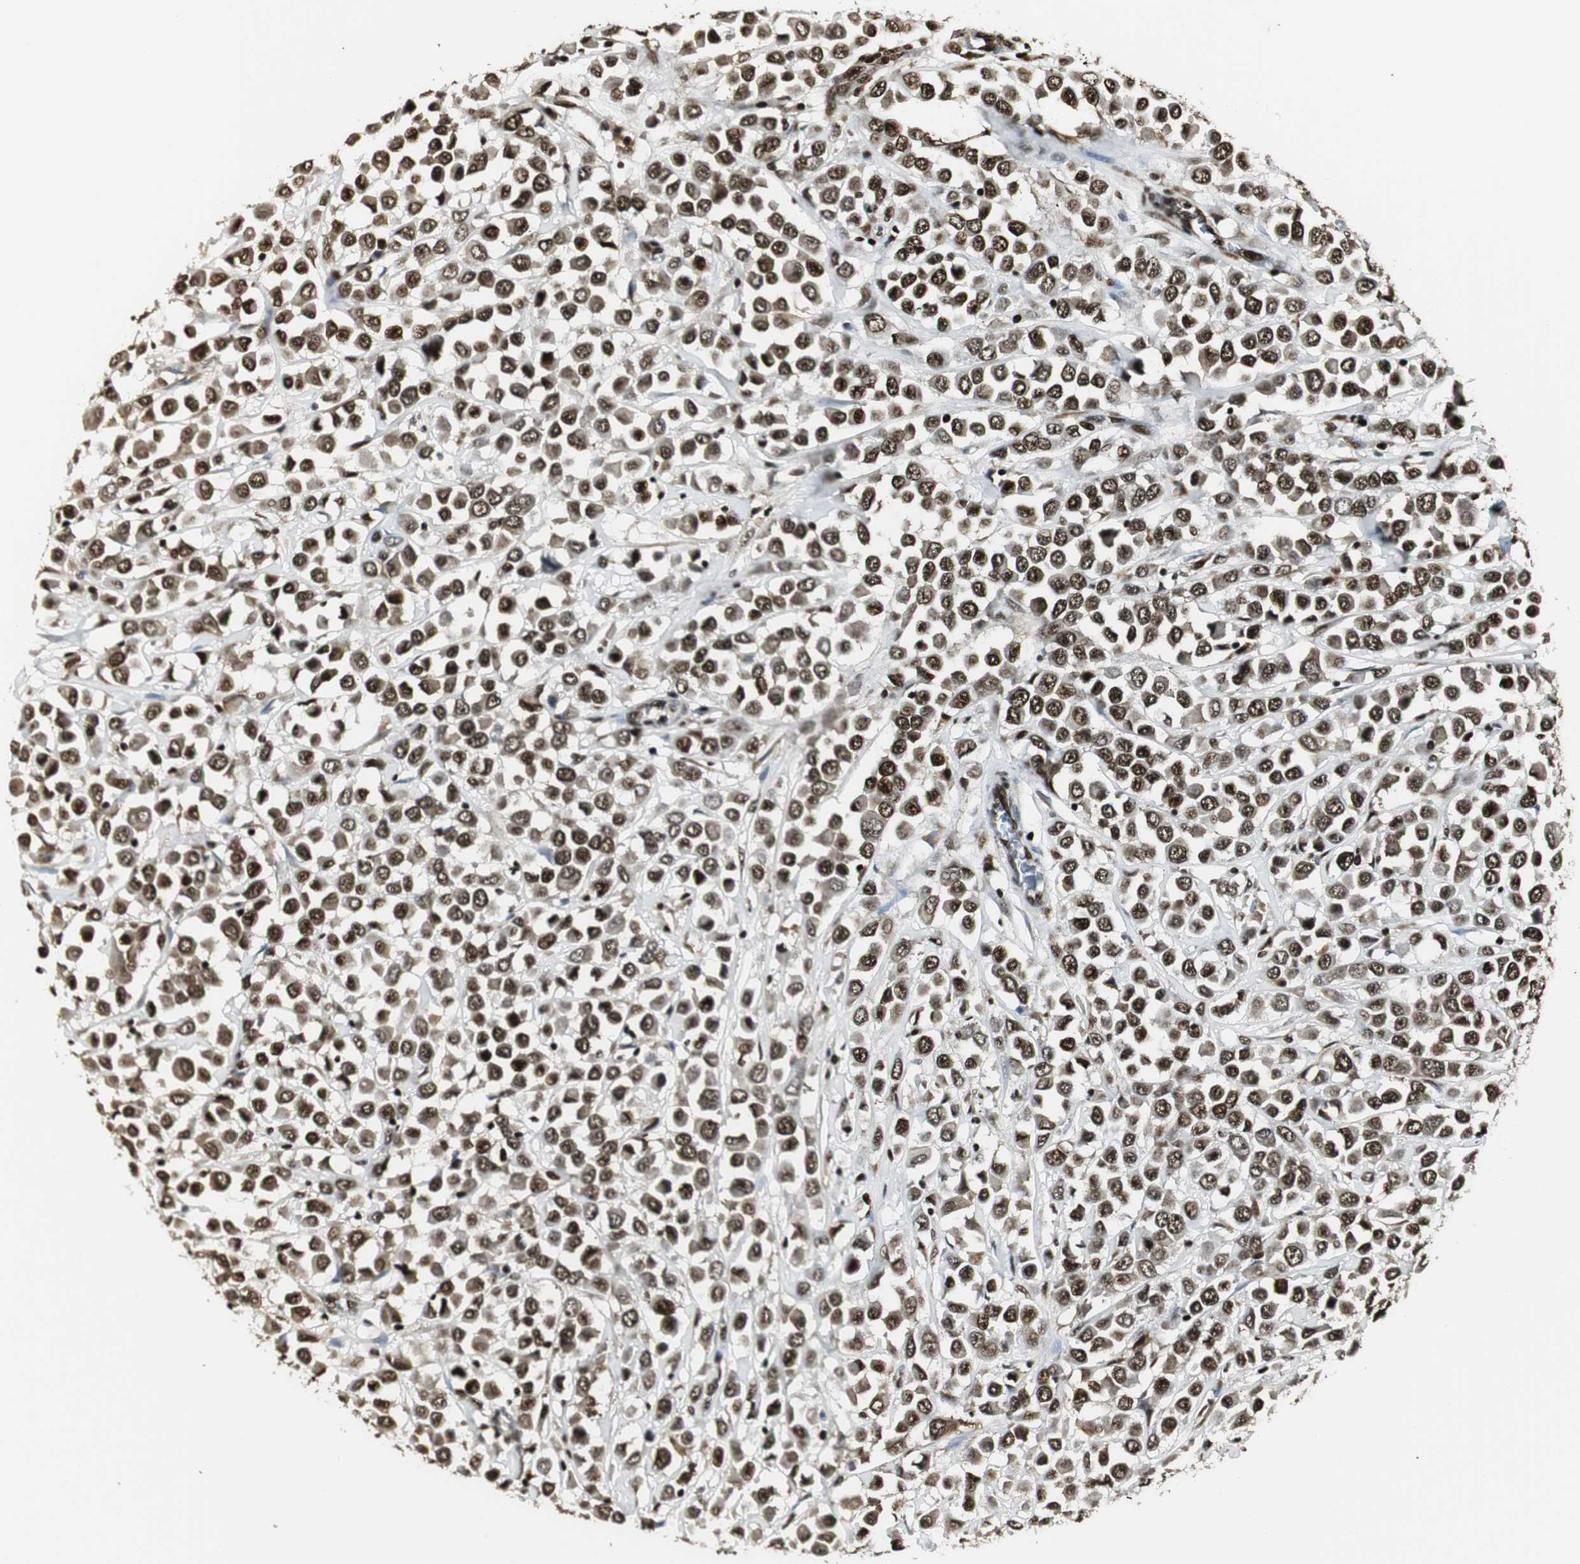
{"staining": {"intensity": "strong", "quantity": ">75%", "location": "nuclear"}, "tissue": "breast cancer", "cell_type": "Tumor cells", "image_type": "cancer", "snomed": [{"axis": "morphology", "description": "Duct carcinoma"}, {"axis": "topography", "description": "Breast"}], "caption": "Immunohistochemistry of breast cancer exhibits high levels of strong nuclear positivity in about >75% of tumor cells. The protein is shown in brown color, while the nuclei are stained blue.", "gene": "PARN", "patient": {"sex": "female", "age": 61}}